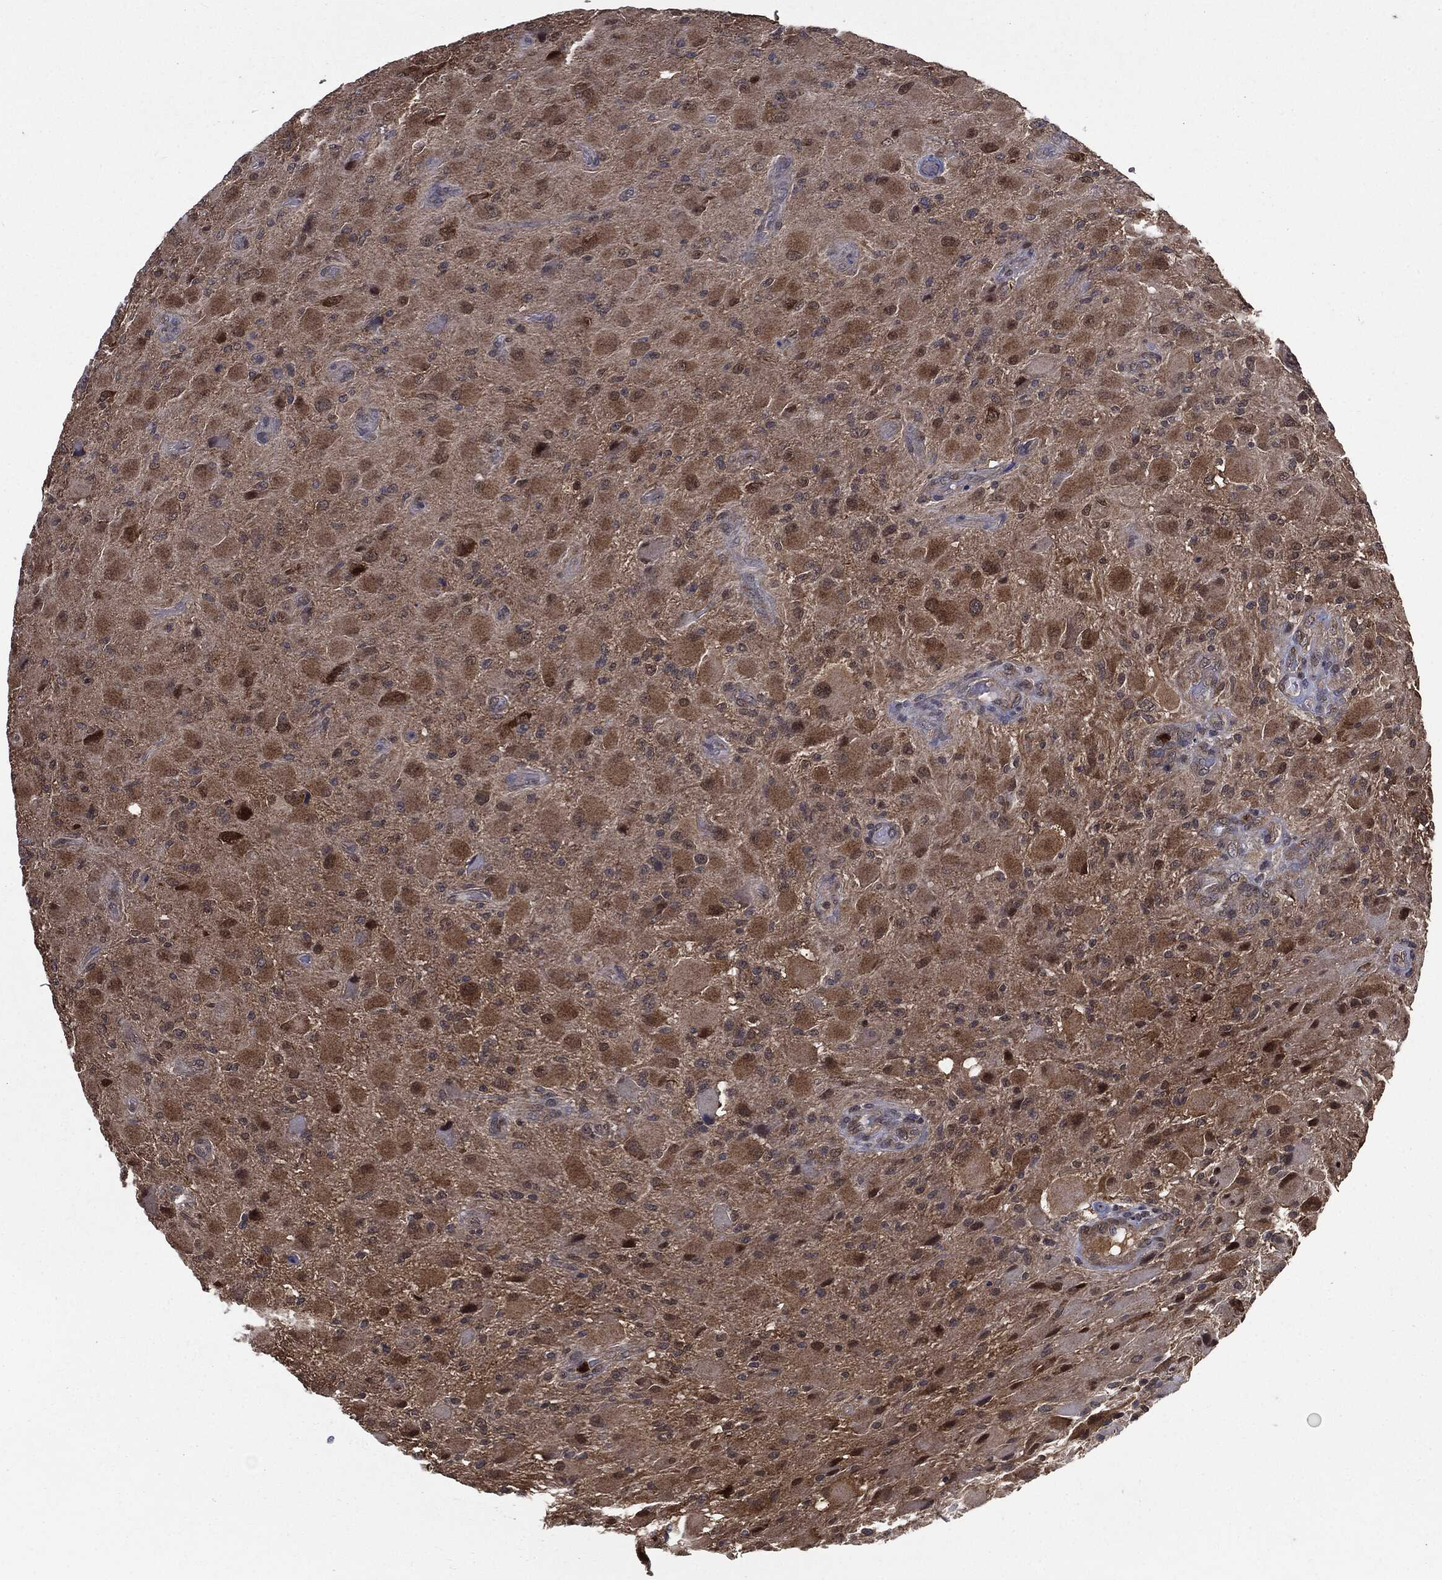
{"staining": {"intensity": "moderate", "quantity": ">75%", "location": "cytoplasmic/membranous"}, "tissue": "glioma", "cell_type": "Tumor cells", "image_type": "cancer", "snomed": [{"axis": "morphology", "description": "Glioma, malignant, High grade"}, {"axis": "topography", "description": "Cerebral cortex"}], "caption": "A brown stain highlights moderate cytoplasmic/membranous staining of a protein in glioma tumor cells.", "gene": "GPI", "patient": {"sex": "male", "age": 35}}